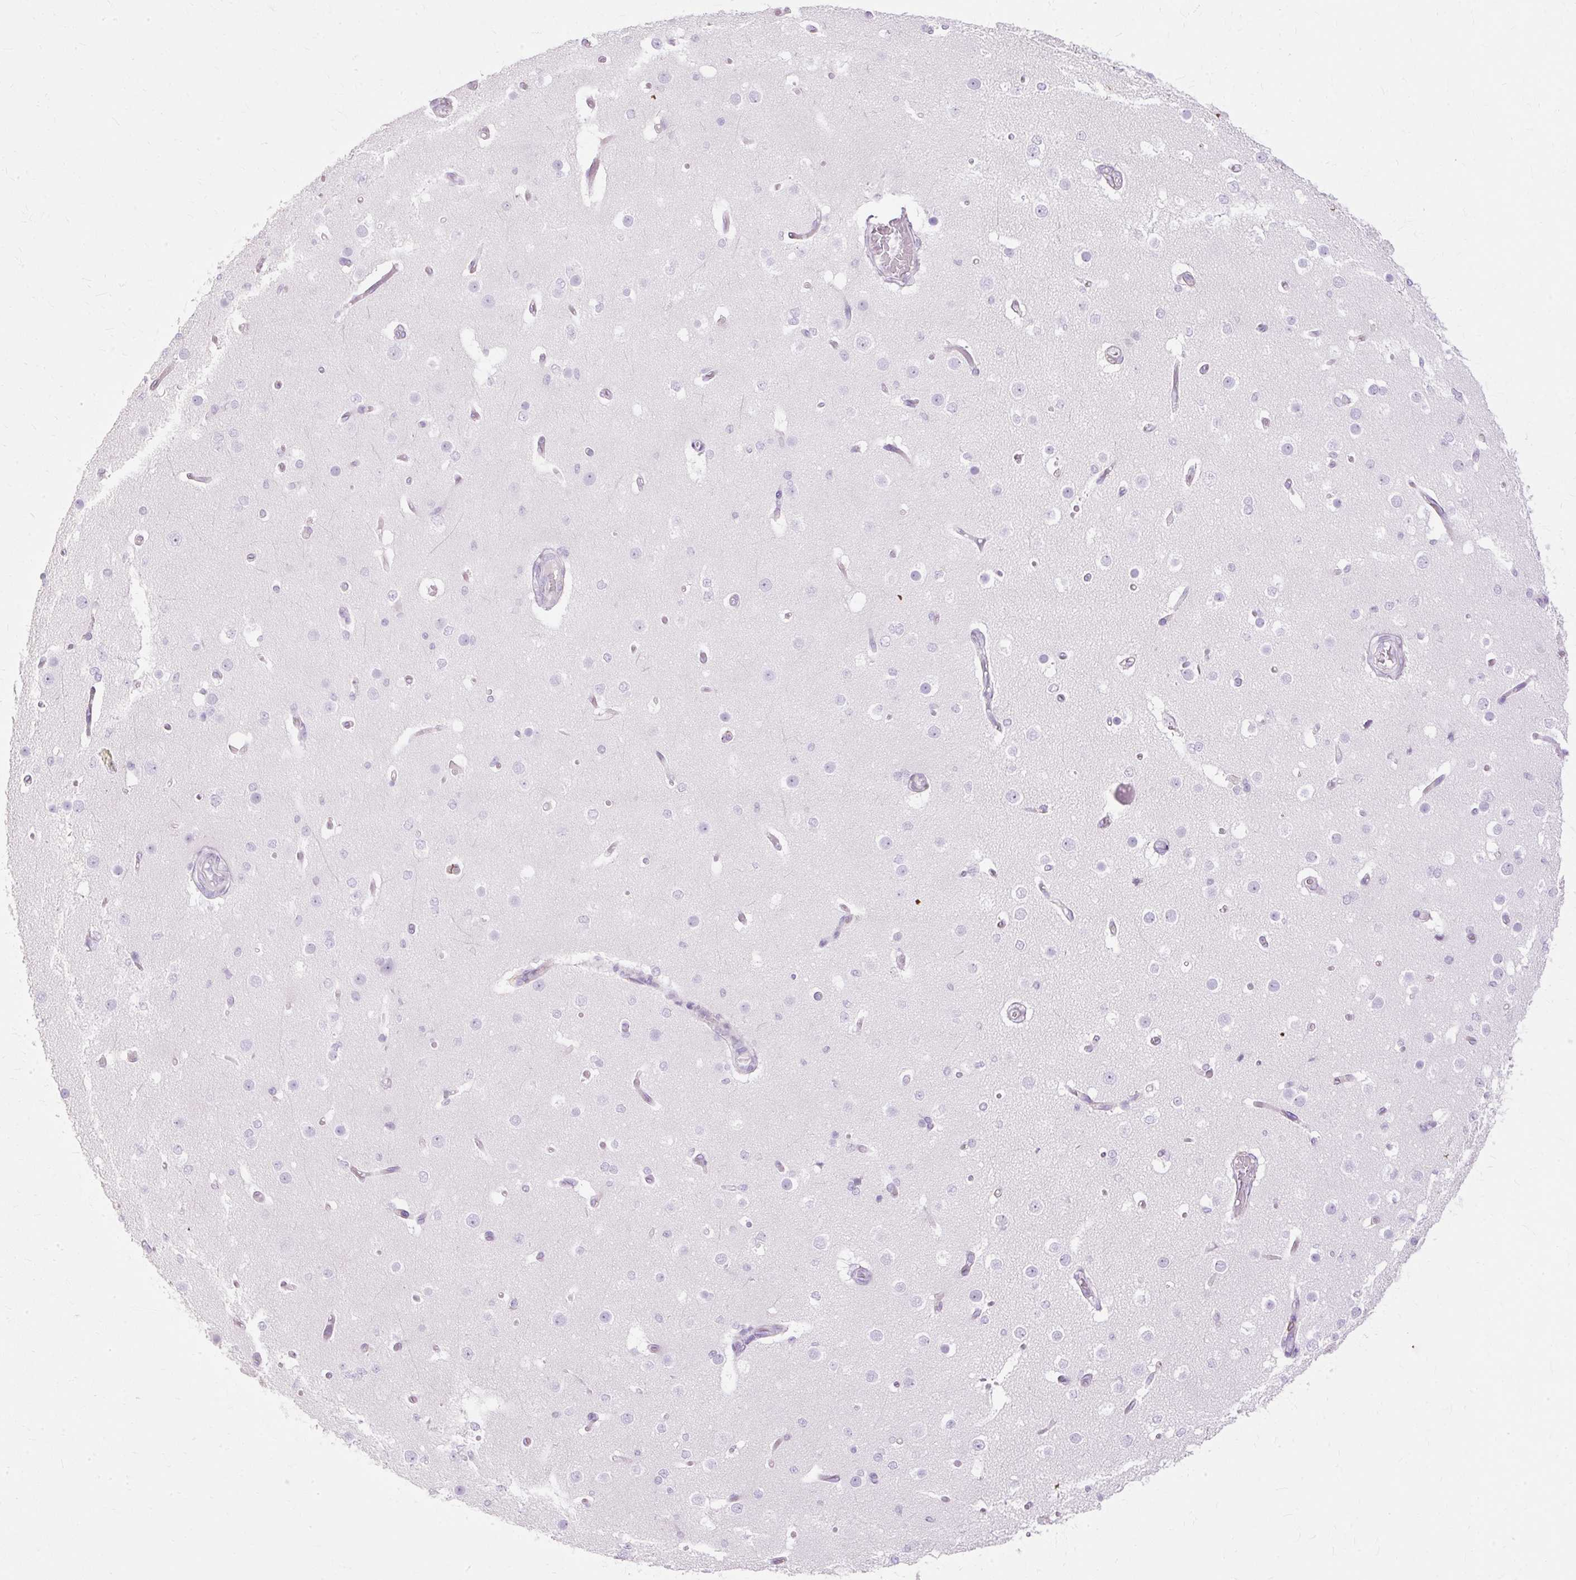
{"staining": {"intensity": "negative", "quantity": "none", "location": "none"}, "tissue": "cerebral cortex", "cell_type": "Endothelial cells", "image_type": "normal", "snomed": [{"axis": "morphology", "description": "Normal tissue, NOS"}, {"axis": "morphology", "description": "Inflammation, NOS"}, {"axis": "topography", "description": "Cerebral cortex"}], "caption": "DAB (3,3'-diaminobenzidine) immunohistochemical staining of unremarkable human cerebral cortex exhibits no significant staining in endothelial cells.", "gene": "HSD11B1", "patient": {"sex": "male", "age": 6}}